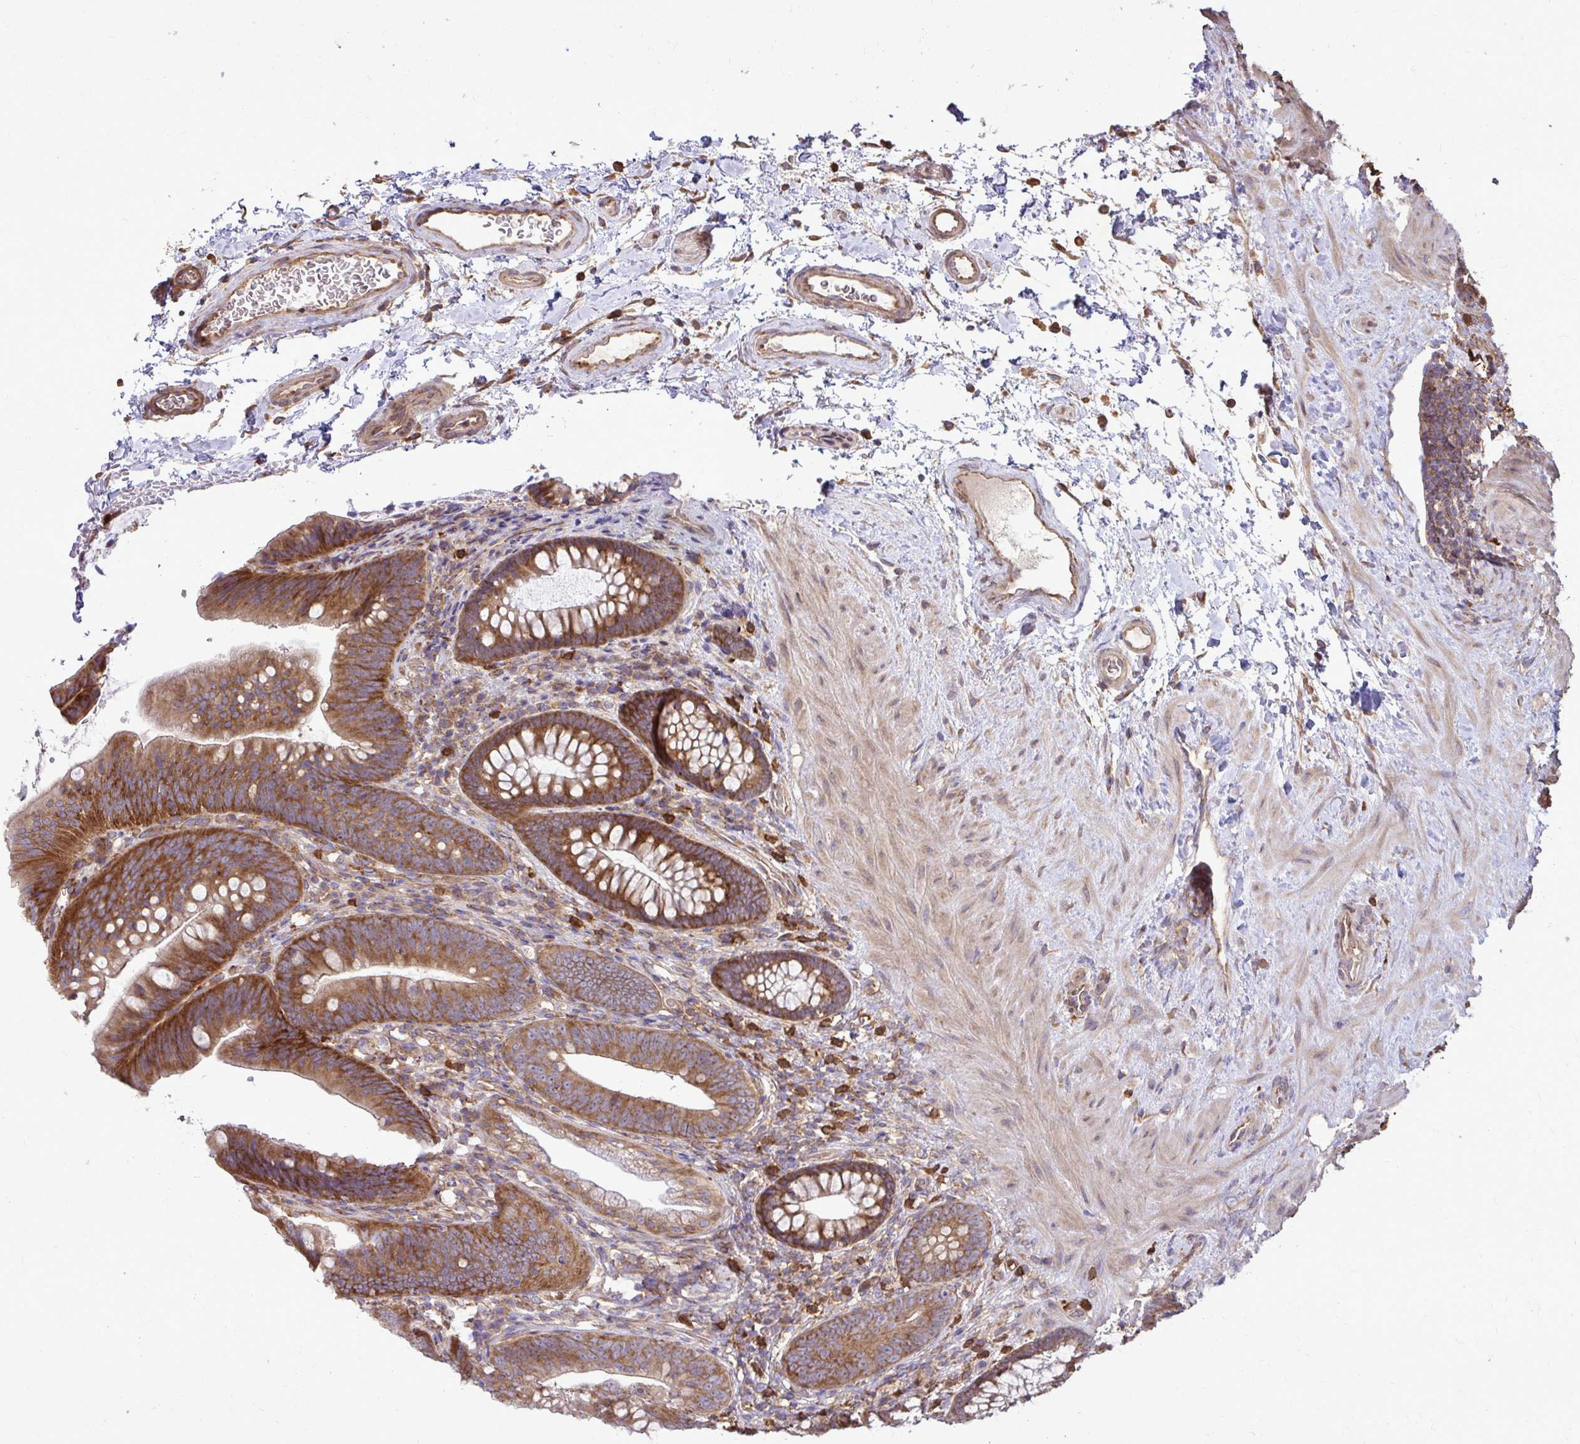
{"staining": {"intensity": "moderate", "quantity": ">75%", "location": "cytoplasmic/membranous"}, "tissue": "colon", "cell_type": "Endothelial cells", "image_type": "normal", "snomed": [{"axis": "morphology", "description": "Normal tissue, NOS"}, {"axis": "morphology", "description": "Adenoma, NOS"}, {"axis": "topography", "description": "Soft tissue"}, {"axis": "topography", "description": "Colon"}], "caption": "High-magnification brightfield microscopy of benign colon stained with DAB (3,3'-diaminobenzidine) (brown) and counterstained with hematoxylin (blue). endothelial cells exhibit moderate cytoplasmic/membranous positivity is appreciated in about>75% of cells.", "gene": "FMR1", "patient": {"sex": "male", "age": 47}}